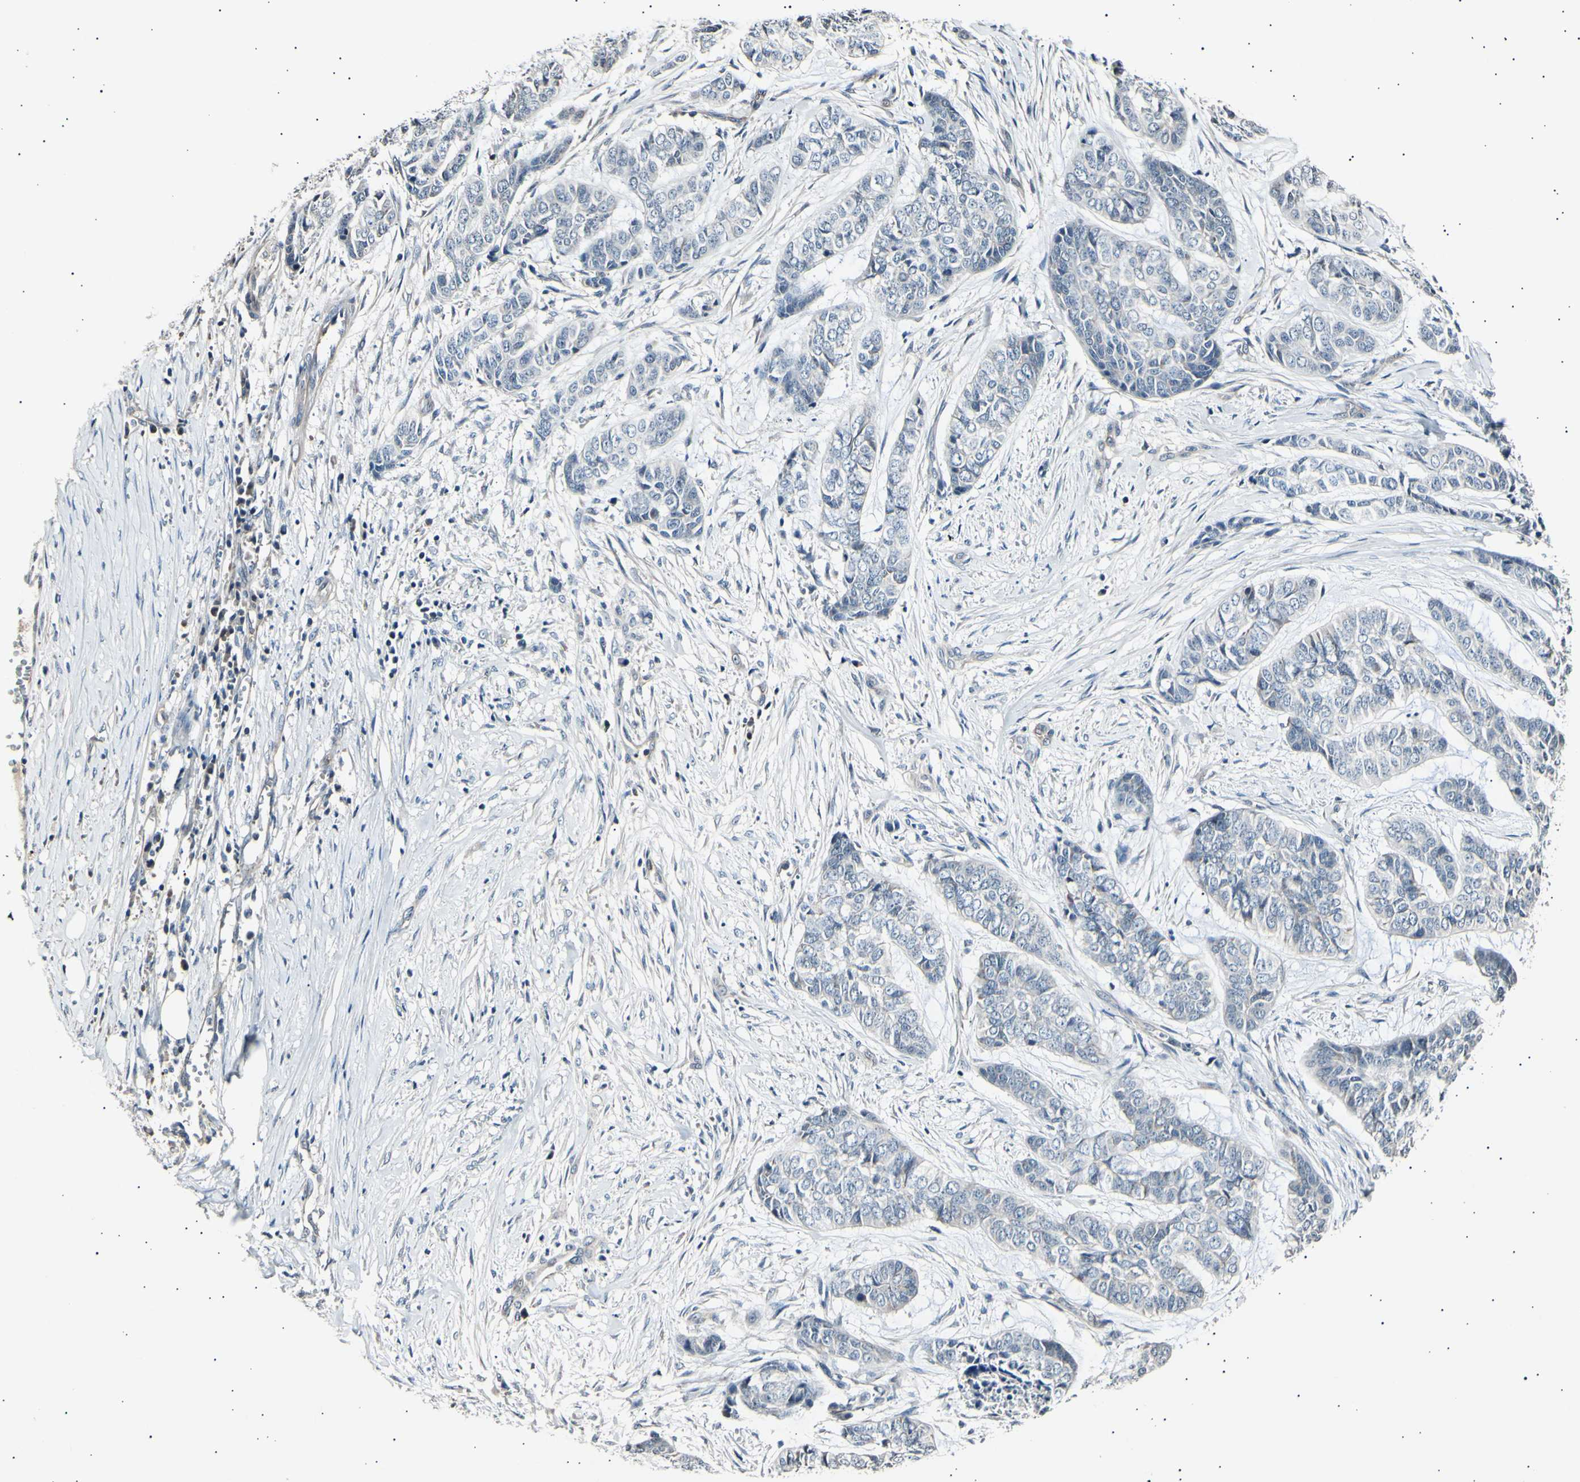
{"staining": {"intensity": "negative", "quantity": "none", "location": "none"}, "tissue": "skin cancer", "cell_type": "Tumor cells", "image_type": "cancer", "snomed": [{"axis": "morphology", "description": "Basal cell carcinoma"}, {"axis": "topography", "description": "Skin"}], "caption": "An IHC micrograph of skin cancer is shown. There is no staining in tumor cells of skin cancer.", "gene": "AK1", "patient": {"sex": "female", "age": 64}}